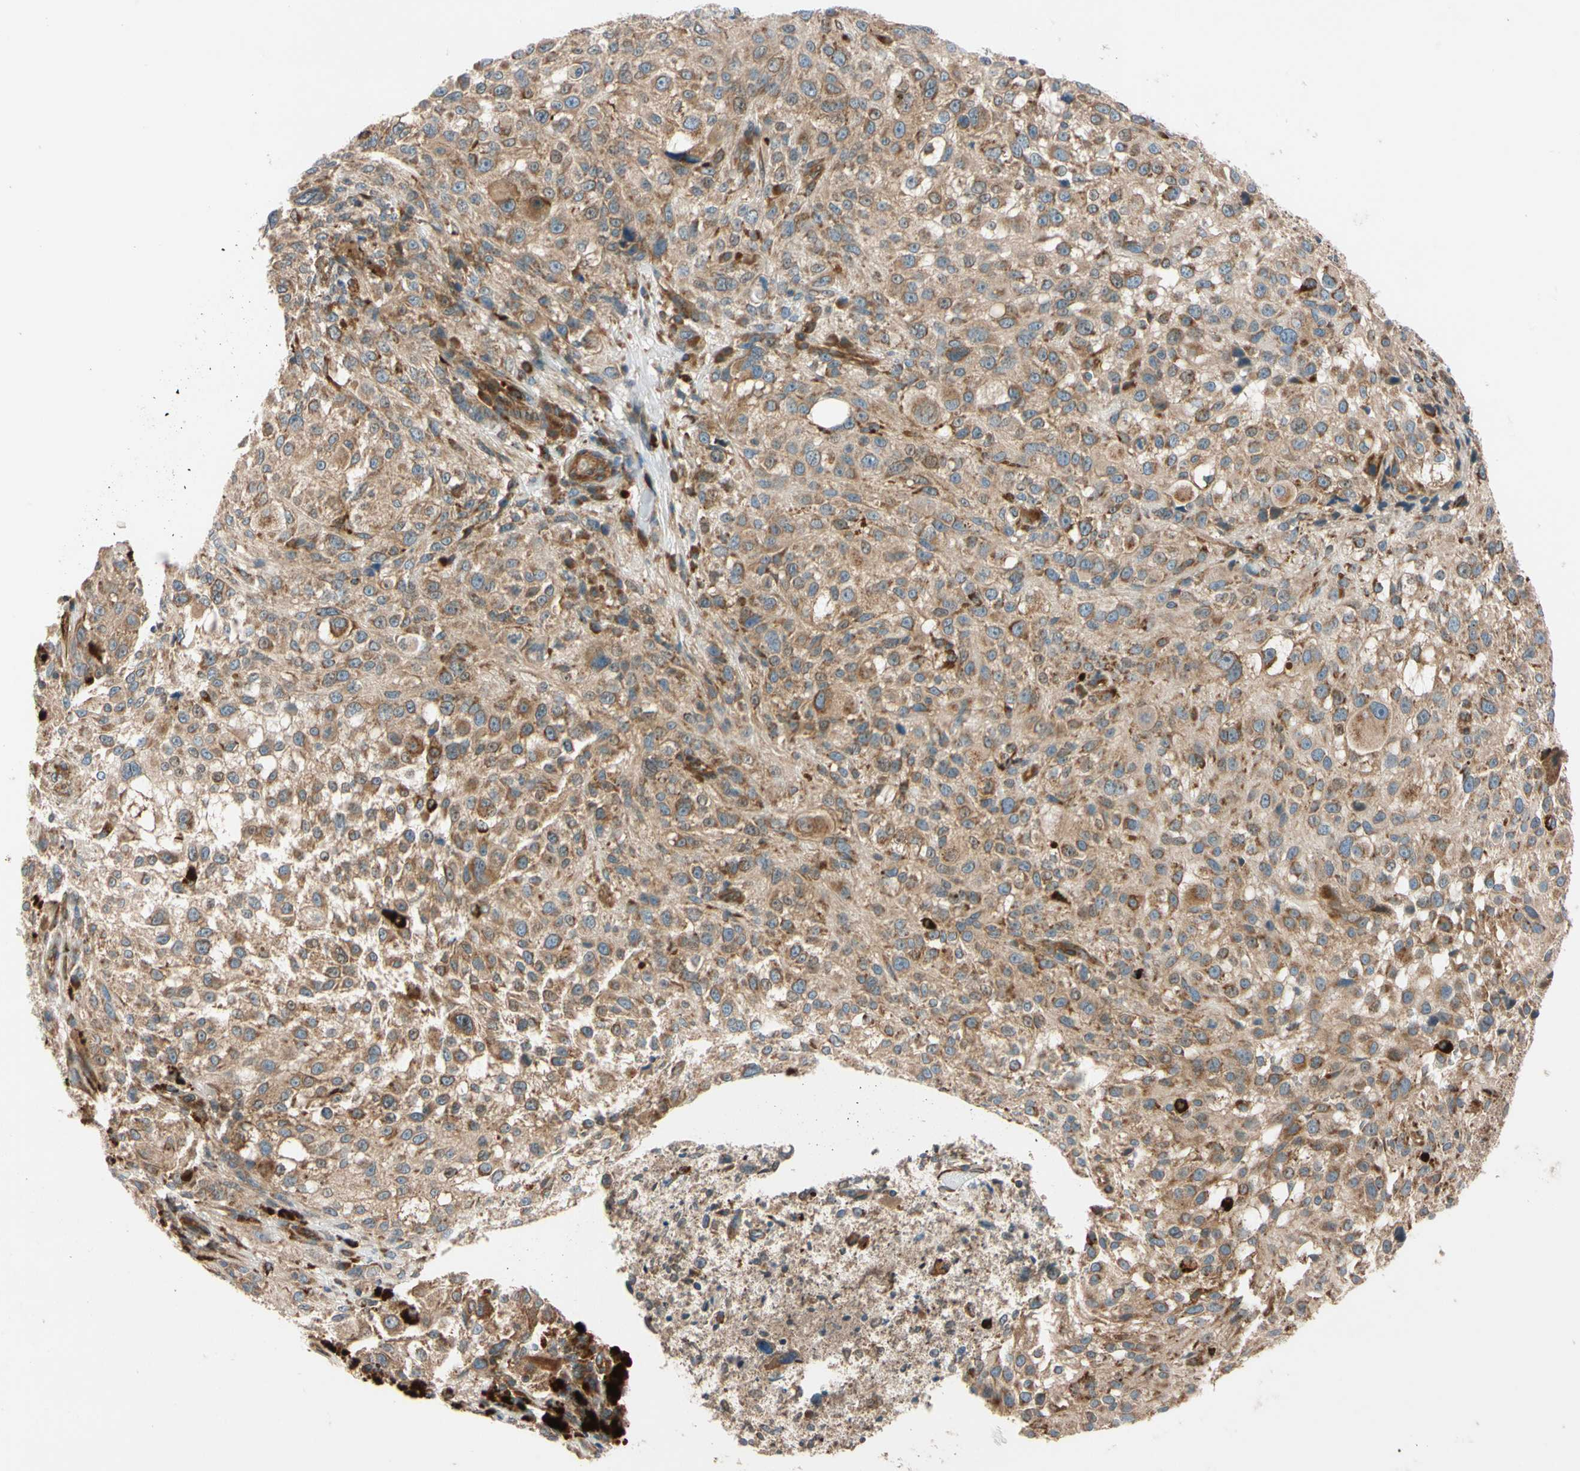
{"staining": {"intensity": "moderate", "quantity": ">75%", "location": "cytoplasmic/membranous"}, "tissue": "melanoma", "cell_type": "Tumor cells", "image_type": "cancer", "snomed": [{"axis": "morphology", "description": "Necrosis, NOS"}, {"axis": "morphology", "description": "Malignant melanoma, NOS"}, {"axis": "topography", "description": "Skin"}], "caption": "Immunohistochemistry of human melanoma demonstrates medium levels of moderate cytoplasmic/membranous positivity in about >75% of tumor cells. The staining is performed using DAB (3,3'-diaminobenzidine) brown chromogen to label protein expression. The nuclei are counter-stained blue using hematoxylin.", "gene": "PHYH", "patient": {"sex": "female", "age": 87}}